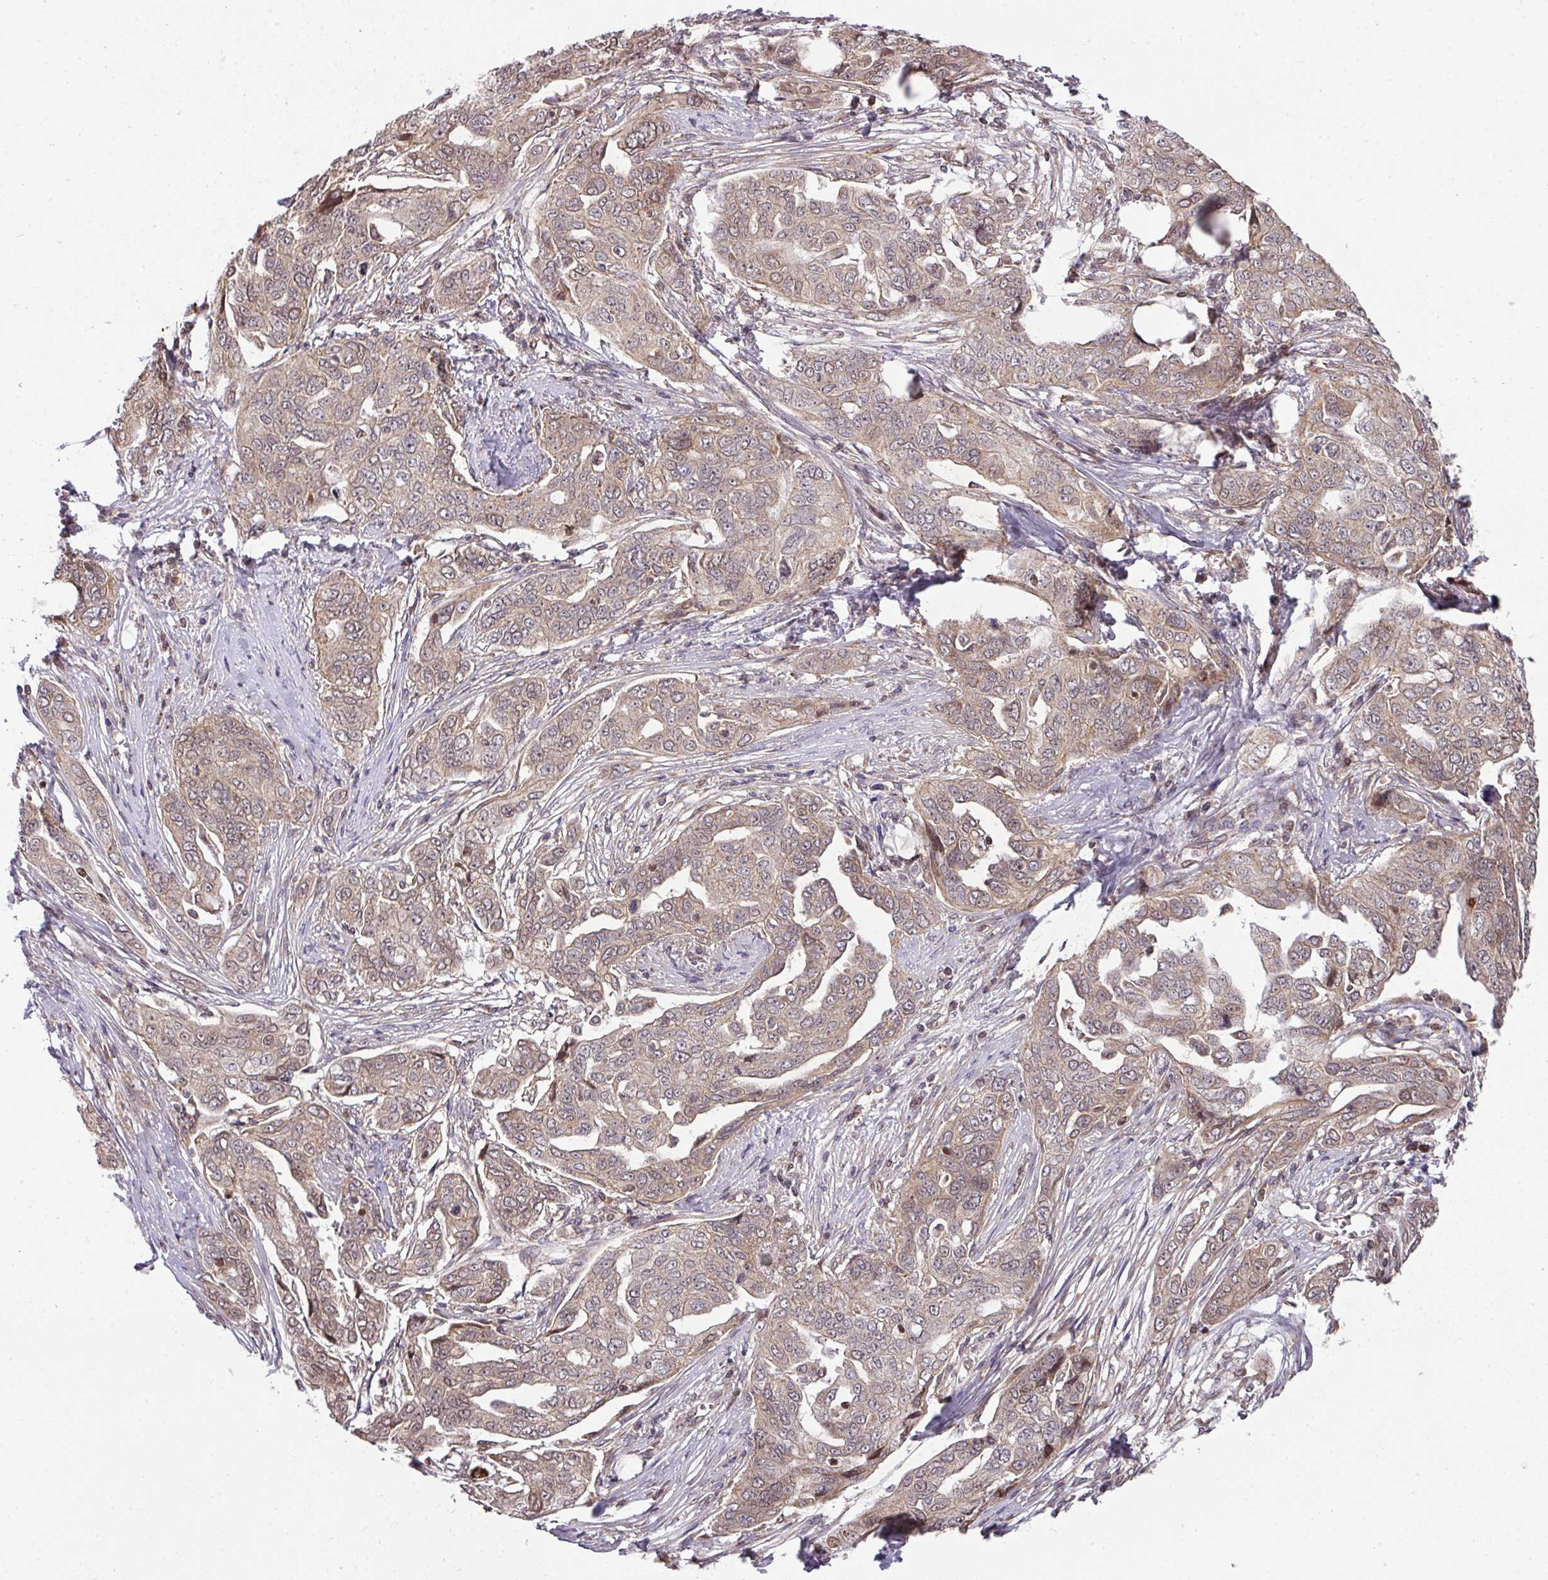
{"staining": {"intensity": "weak", "quantity": "25%-75%", "location": "cytoplasmic/membranous,nuclear"}, "tissue": "ovarian cancer", "cell_type": "Tumor cells", "image_type": "cancer", "snomed": [{"axis": "morphology", "description": "Carcinoma, endometroid"}, {"axis": "topography", "description": "Ovary"}], "caption": "There is low levels of weak cytoplasmic/membranous and nuclear positivity in tumor cells of ovarian cancer (endometroid carcinoma), as demonstrated by immunohistochemical staining (brown color).", "gene": "PLK1", "patient": {"sex": "female", "age": 70}}